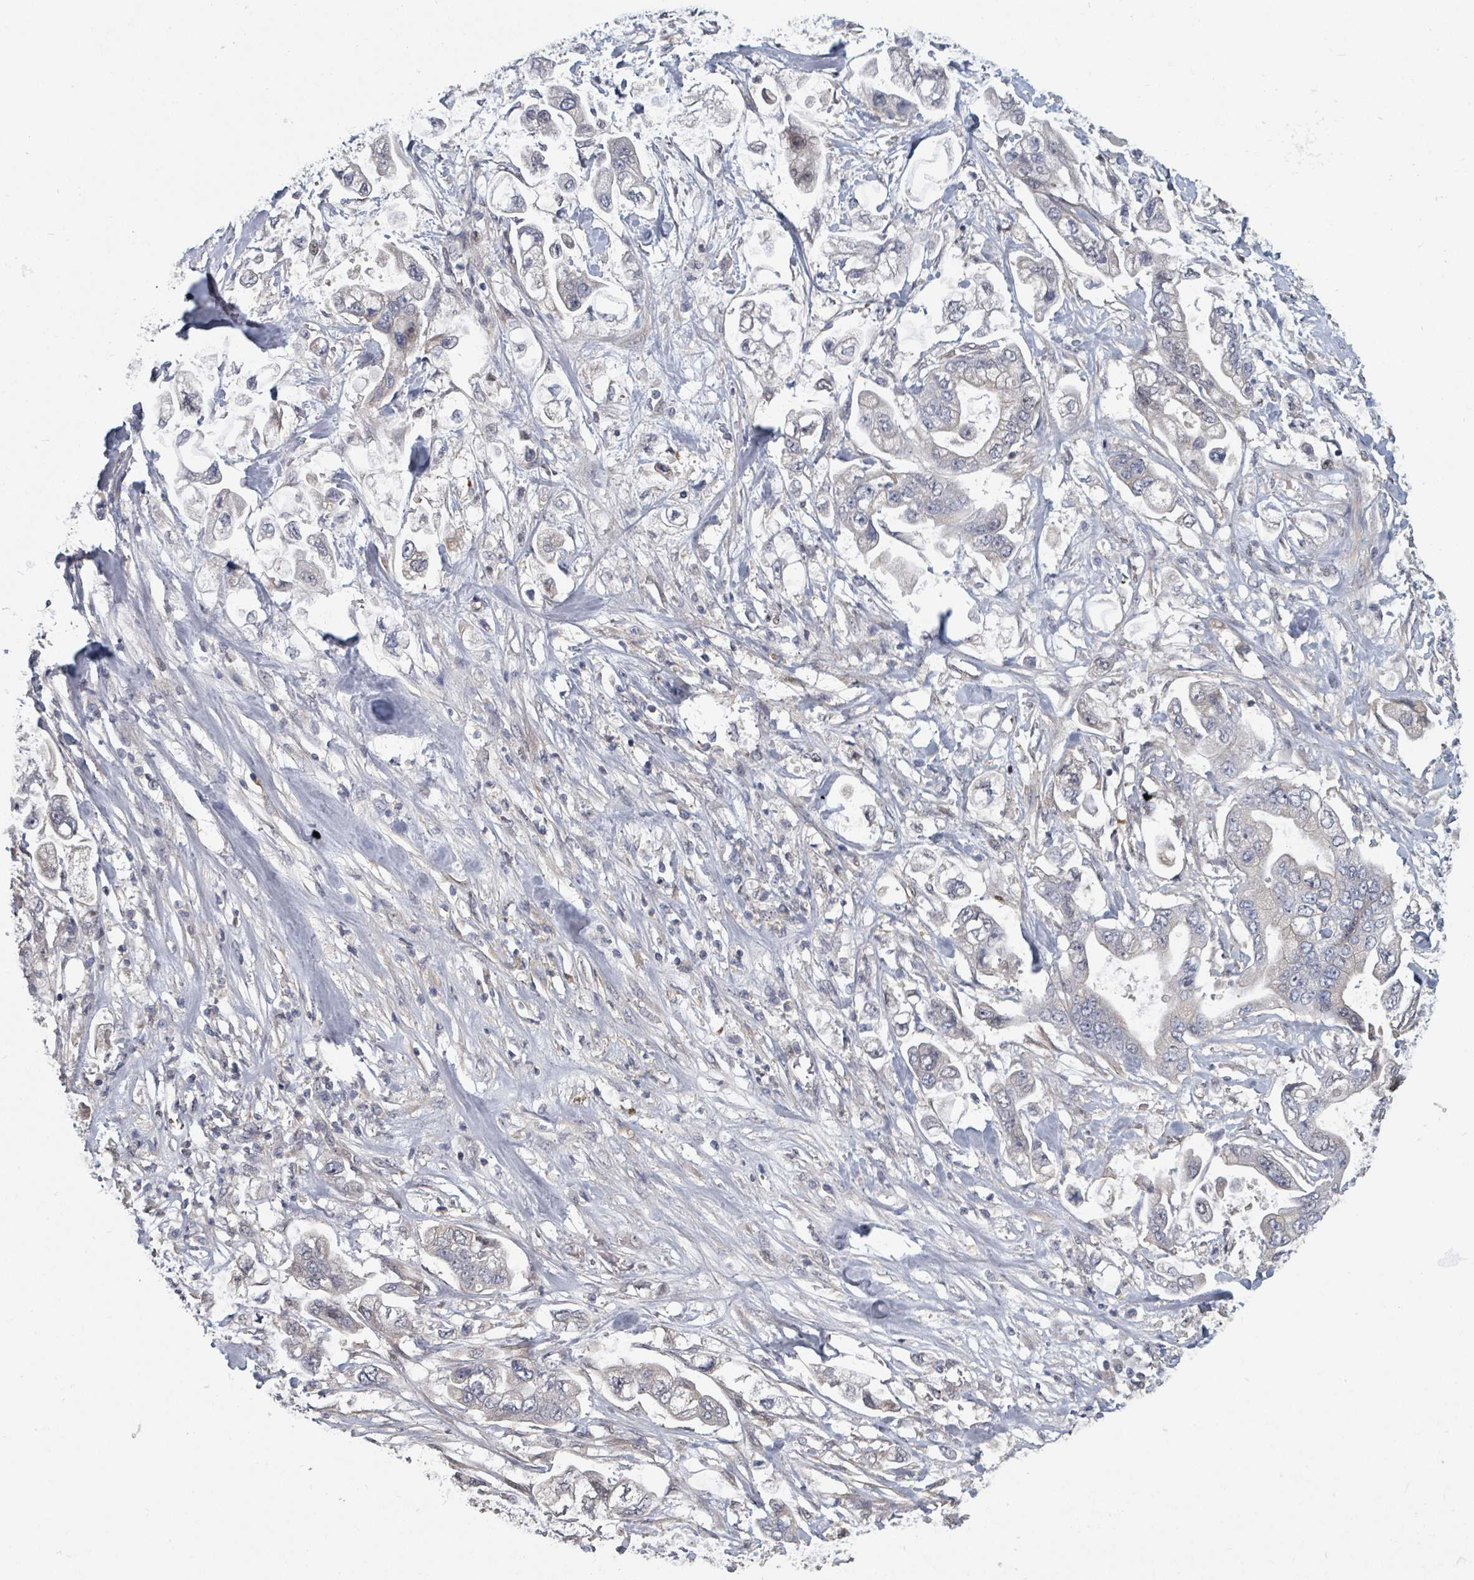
{"staining": {"intensity": "negative", "quantity": "none", "location": "none"}, "tissue": "stomach cancer", "cell_type": "Tumor cells", "image_type": "cancer", "snomed": [{"axis": "morphology", "description": "Adenocarcinoma, NOS"}, {"axis": "topography", "description": "Stomach"}], "caption": "Photomicrograph shows no significant protein staining in tumor cells of stomach cancer. (IHC, brightfield microscopy, high magnification).", "gene": "GABBR1", "patient": {"sex": "male", "age": 62}}